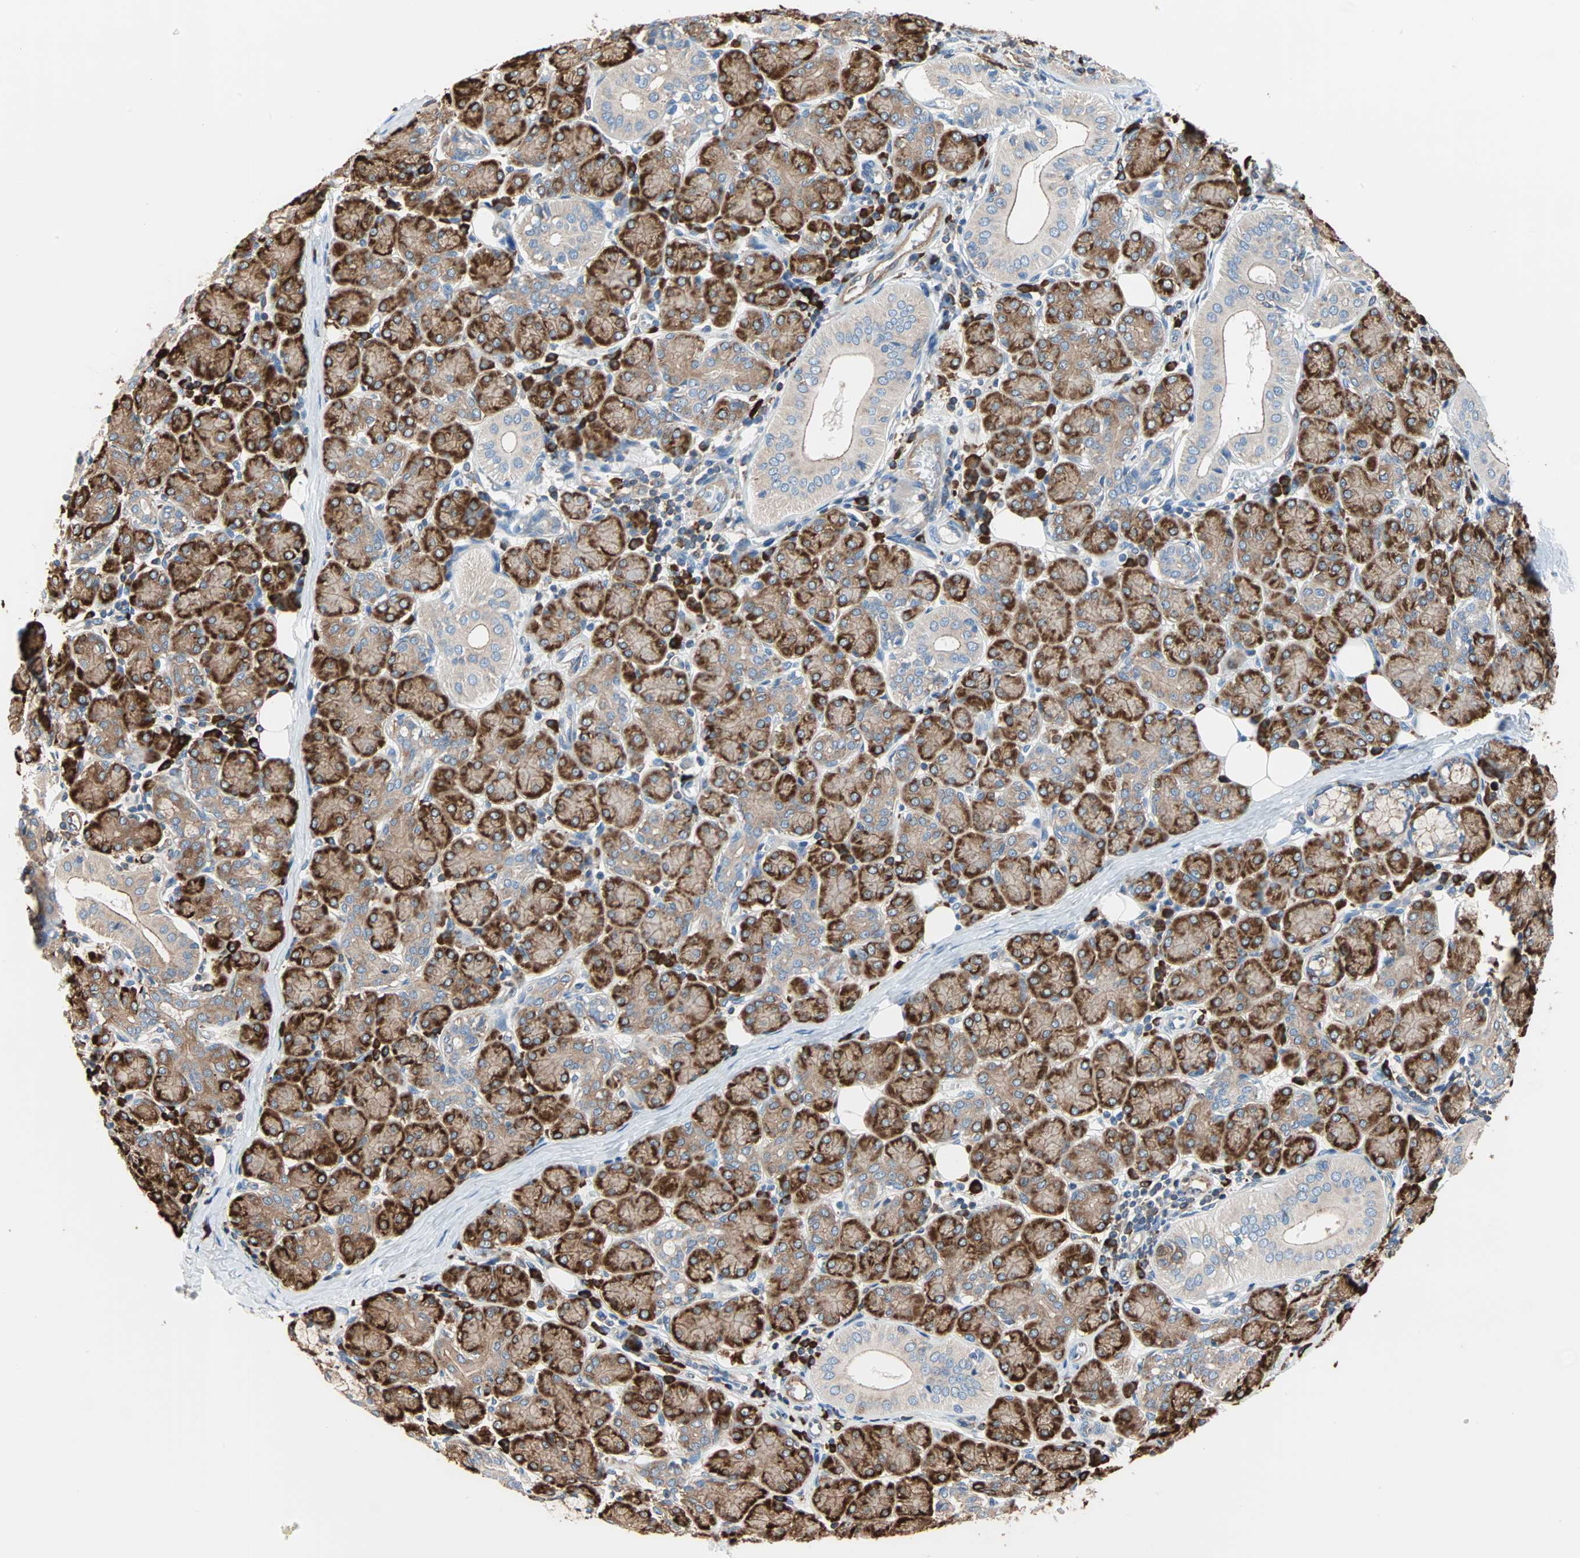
{"staining": {"intensity": "strong", "quantity": "25%-75%", "location": "cytoplasmic/membranous"}, "tissue": "salivary gland", "cell_type": "Glandular cells", "image_type": "normal", "snomed": [{"axis": "morphology", "description": "Normal tissue, NOS"}, {"axis": "morphology", "description": "Inflammation, NOS"}, {"axis": "topography", "description": "Lymph node"}, {"axis": "topography", "description": "Salivary gland"}], "caption": "Salivary gland stained with a brown dye shows strong cytoplasmic/membranous positive staining in about 25%-75% of glandular cells.", "gene": "EEF2", "patient": {"sex": "male", "age": 3}}